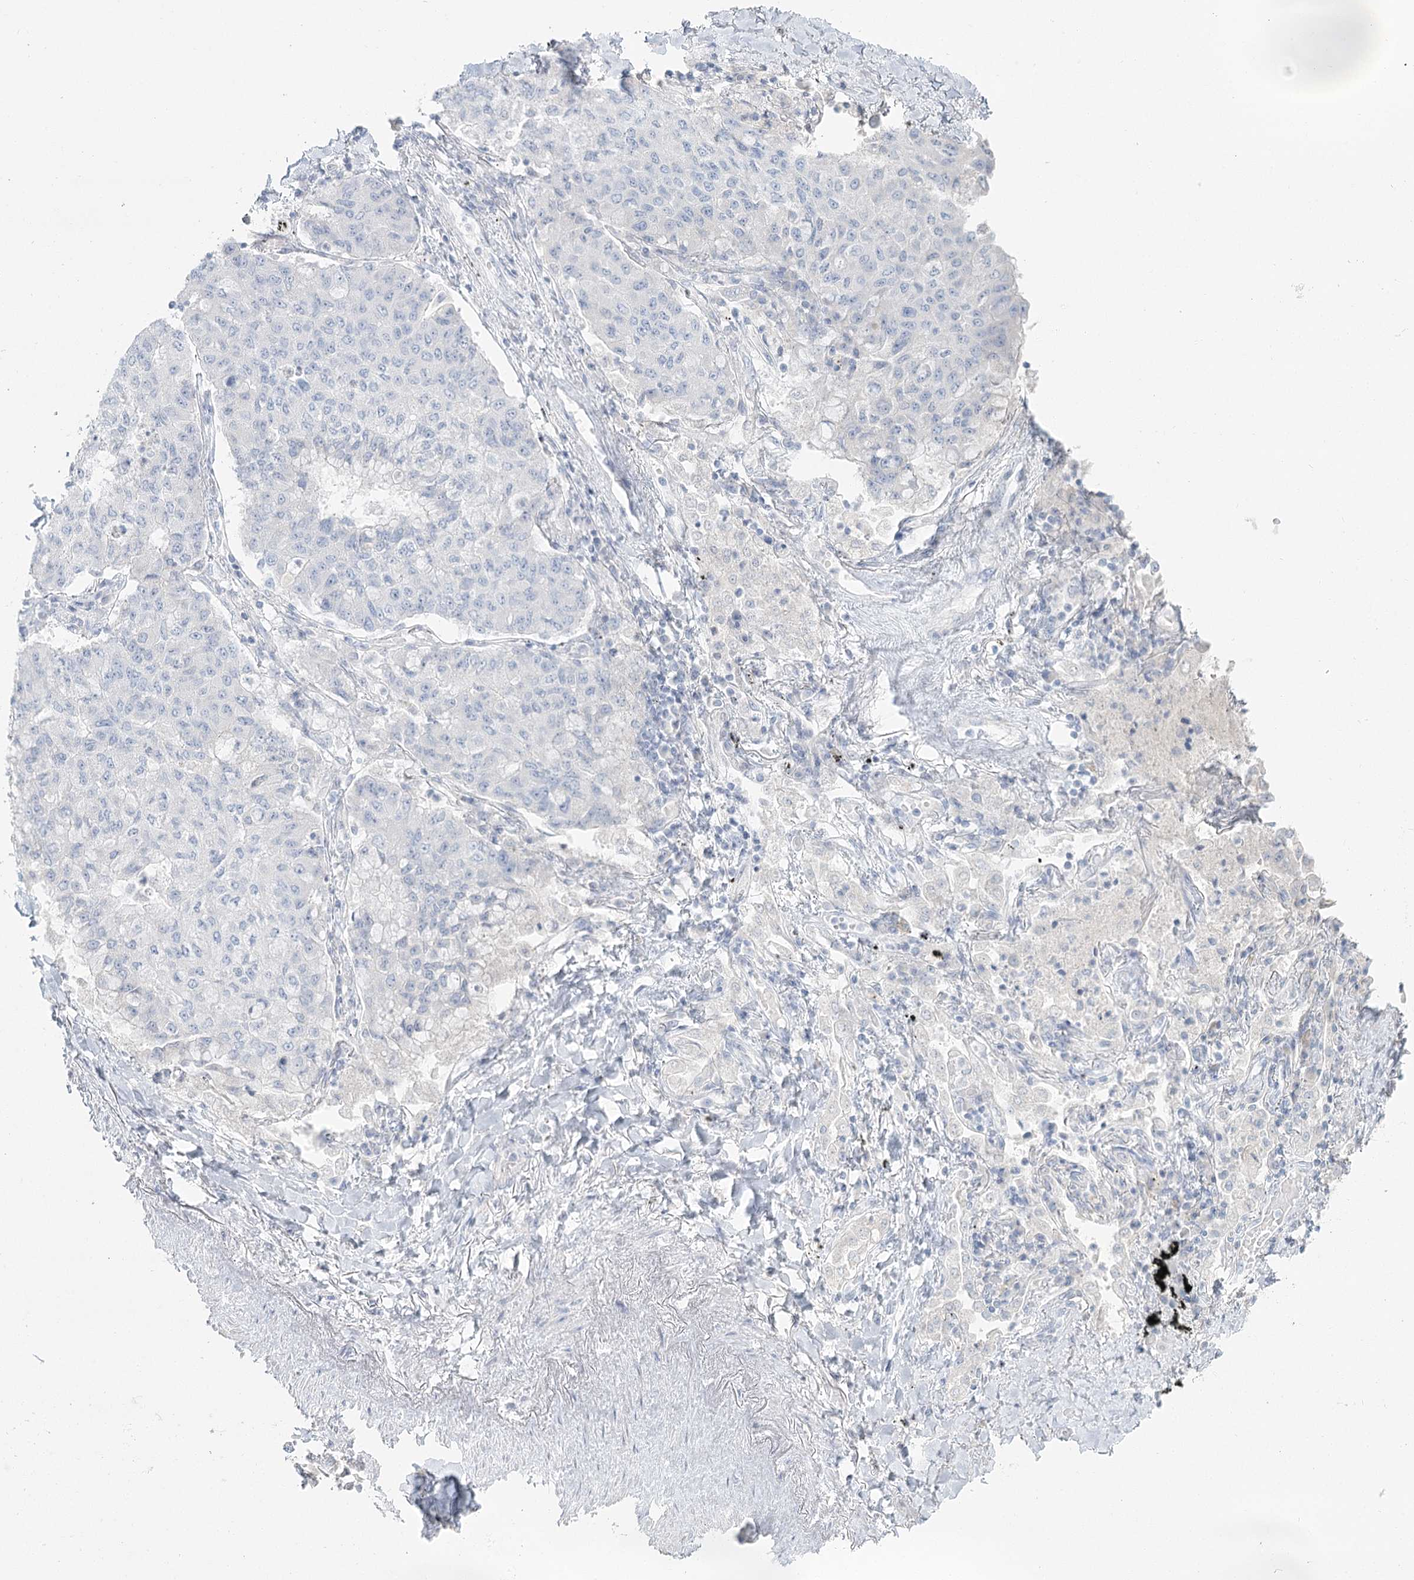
{"staining": {"intensity": "negative", "quantity": "none", "location": "none"}, "tissue": "lung cancer", "cell_type": "Tumor cells", "image_type": "cancer", "snomed": [{"axis": "morphology", "description": "Squamous cell carcinoma, NOS"}, {"axis": "topography", "description": "Lung"}], "caption": "Histopathology image shows no protein expression in tumor cells of lung cancer (squamous cell carcinoma) tissue.", "gene": "DMGDH", "patient": {"sex": "male", "age": 74}}